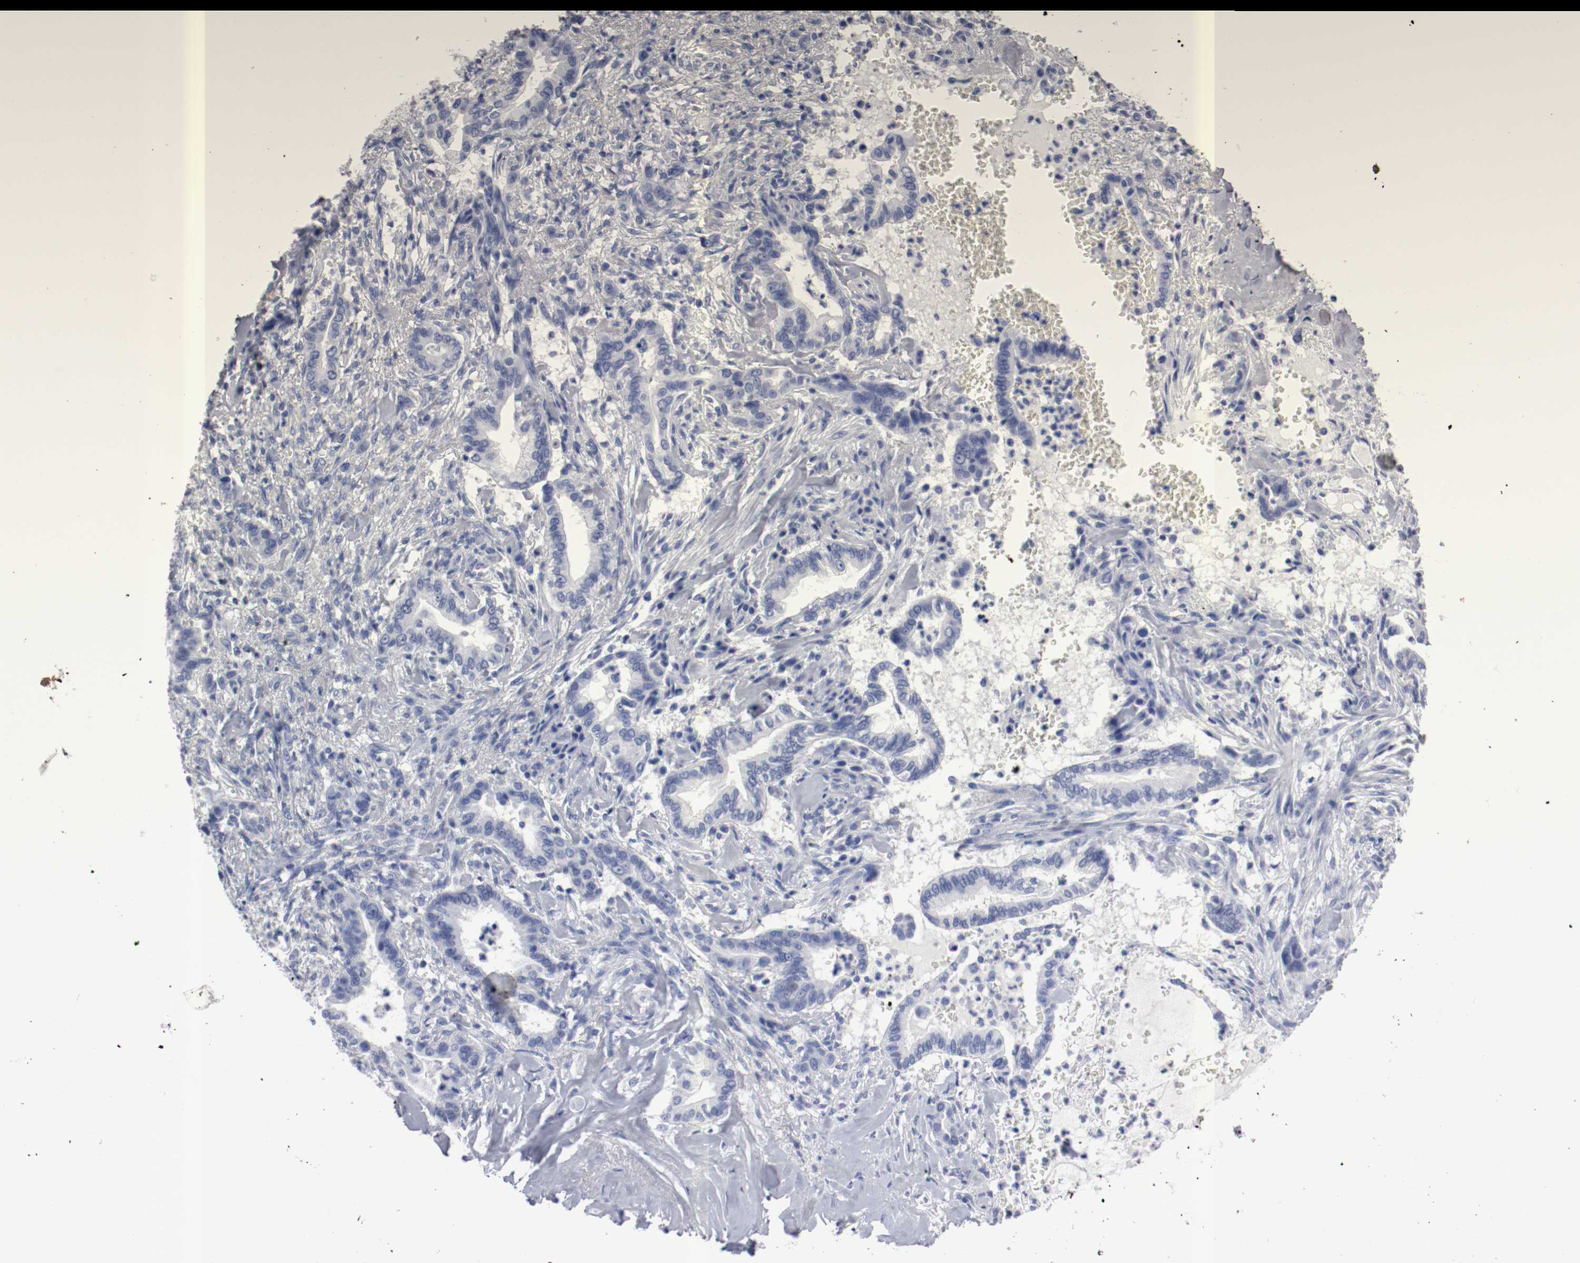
{"staining": {"intensity": "negative", "quantity": "none", "location": "none"}, "tissue": "liver cancer", "cell_type": "Tumor cells", "image_type": "cancer", "snomed": [{"axis": "morphology", "description": "Cholangiocarcinoma"}, {"axis": "topography", "description": "Liver"}], "caption": "IHC of liver cancer reveals no staining in tumor cells.", "gene": "GAD1", "patient": {"sex": "female", "age": 67}}